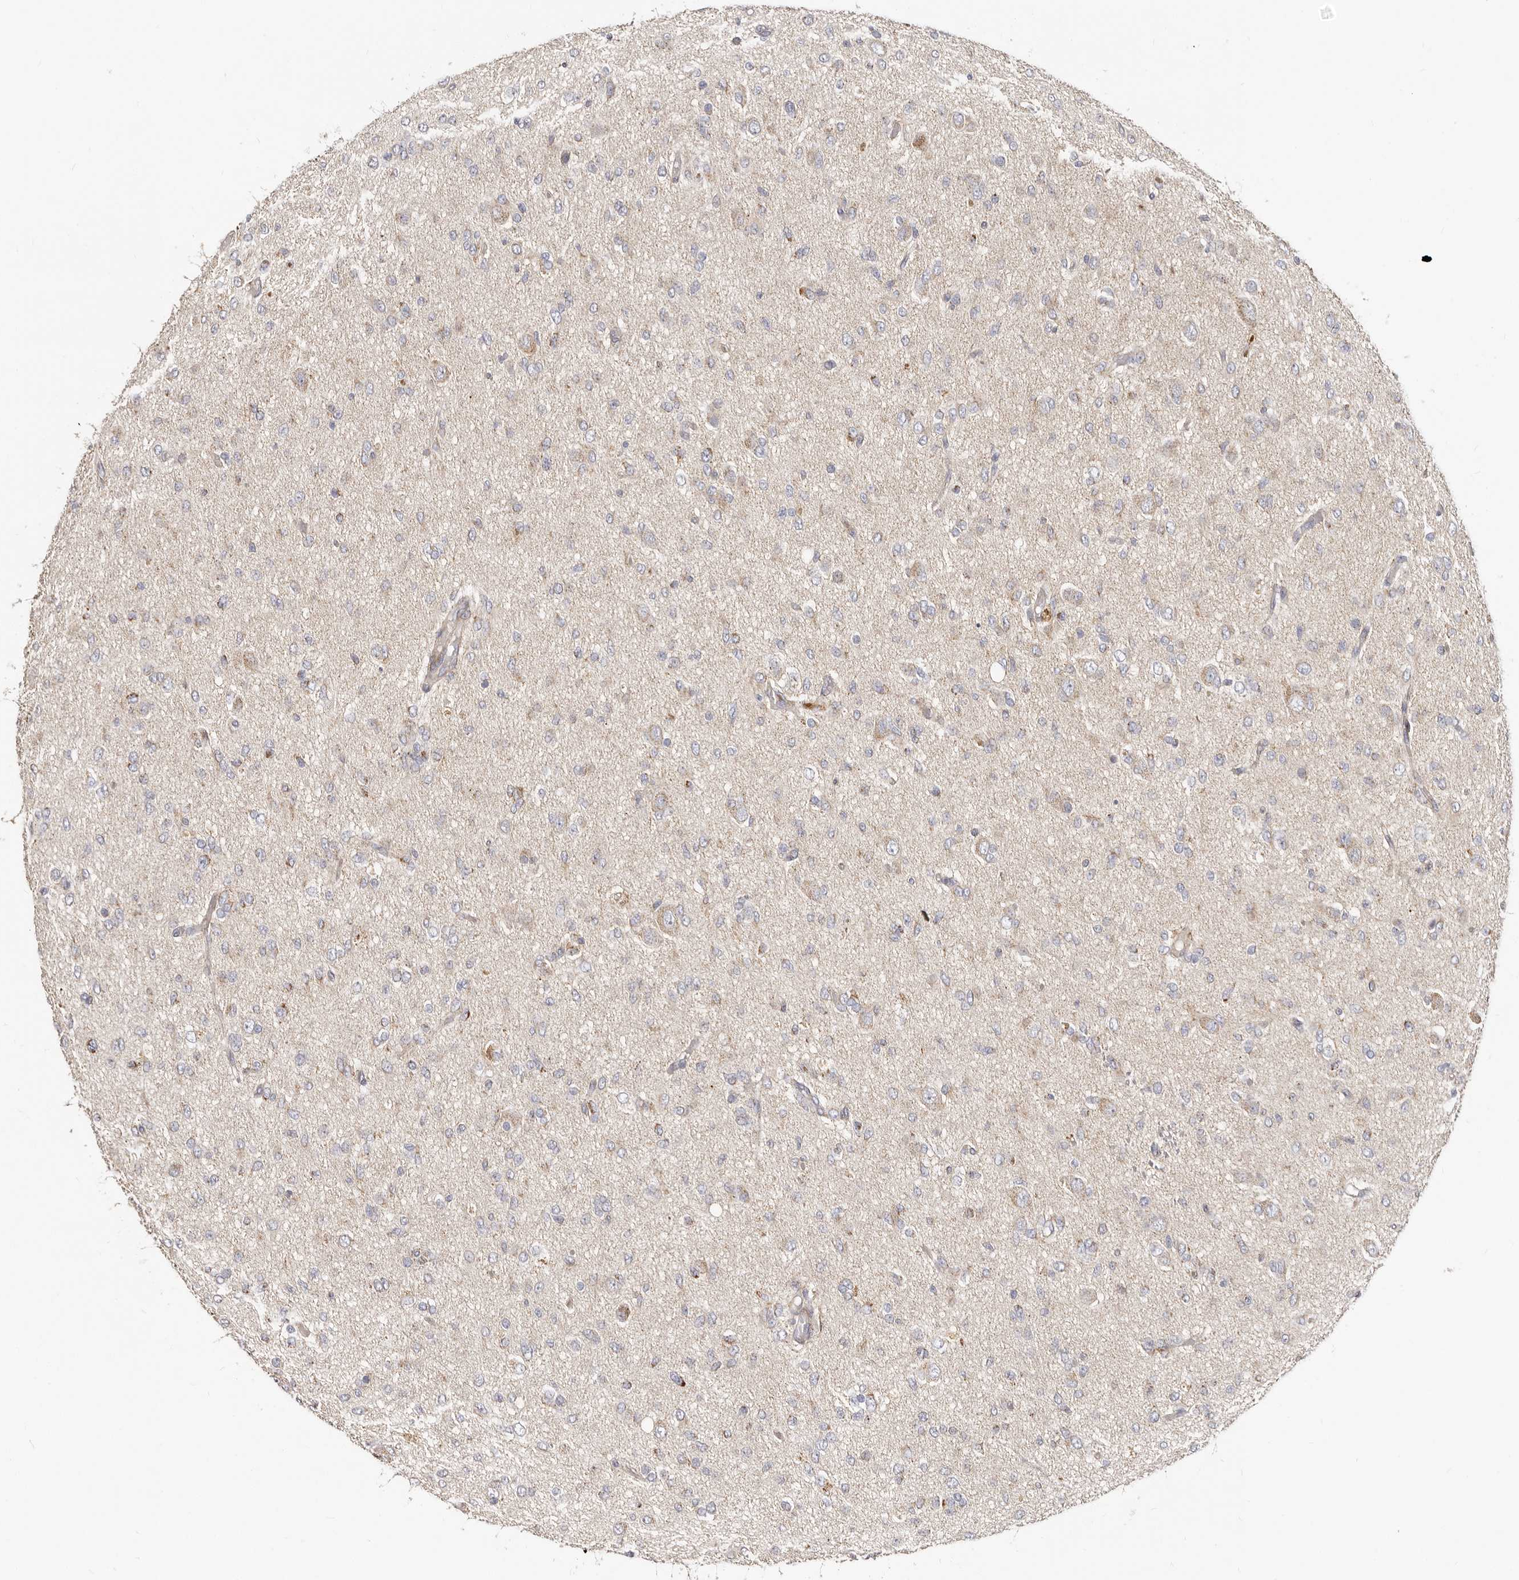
{"staining": {"intensity": "negative", "quantity": "none", "location": "none"}, "tissue": "glioma", "cell_type": "Tumor cells", "image_type": "cancer", "snomed": [{"axis": "morphology", "description": "Glioma, malignant, High grade"}, {"axis": "topography", "description": "Brain"}], "caption": "Immunohistochemical staining of glioma exhibits no significant positivity in tumor cells. Brightfield microscopy of IHC stained with DAB (brown) and hematoxylin (blue), captured at high magnification.", "gene": "BAIAP2L1", "patient": {"sex": "female", "age": 59}}